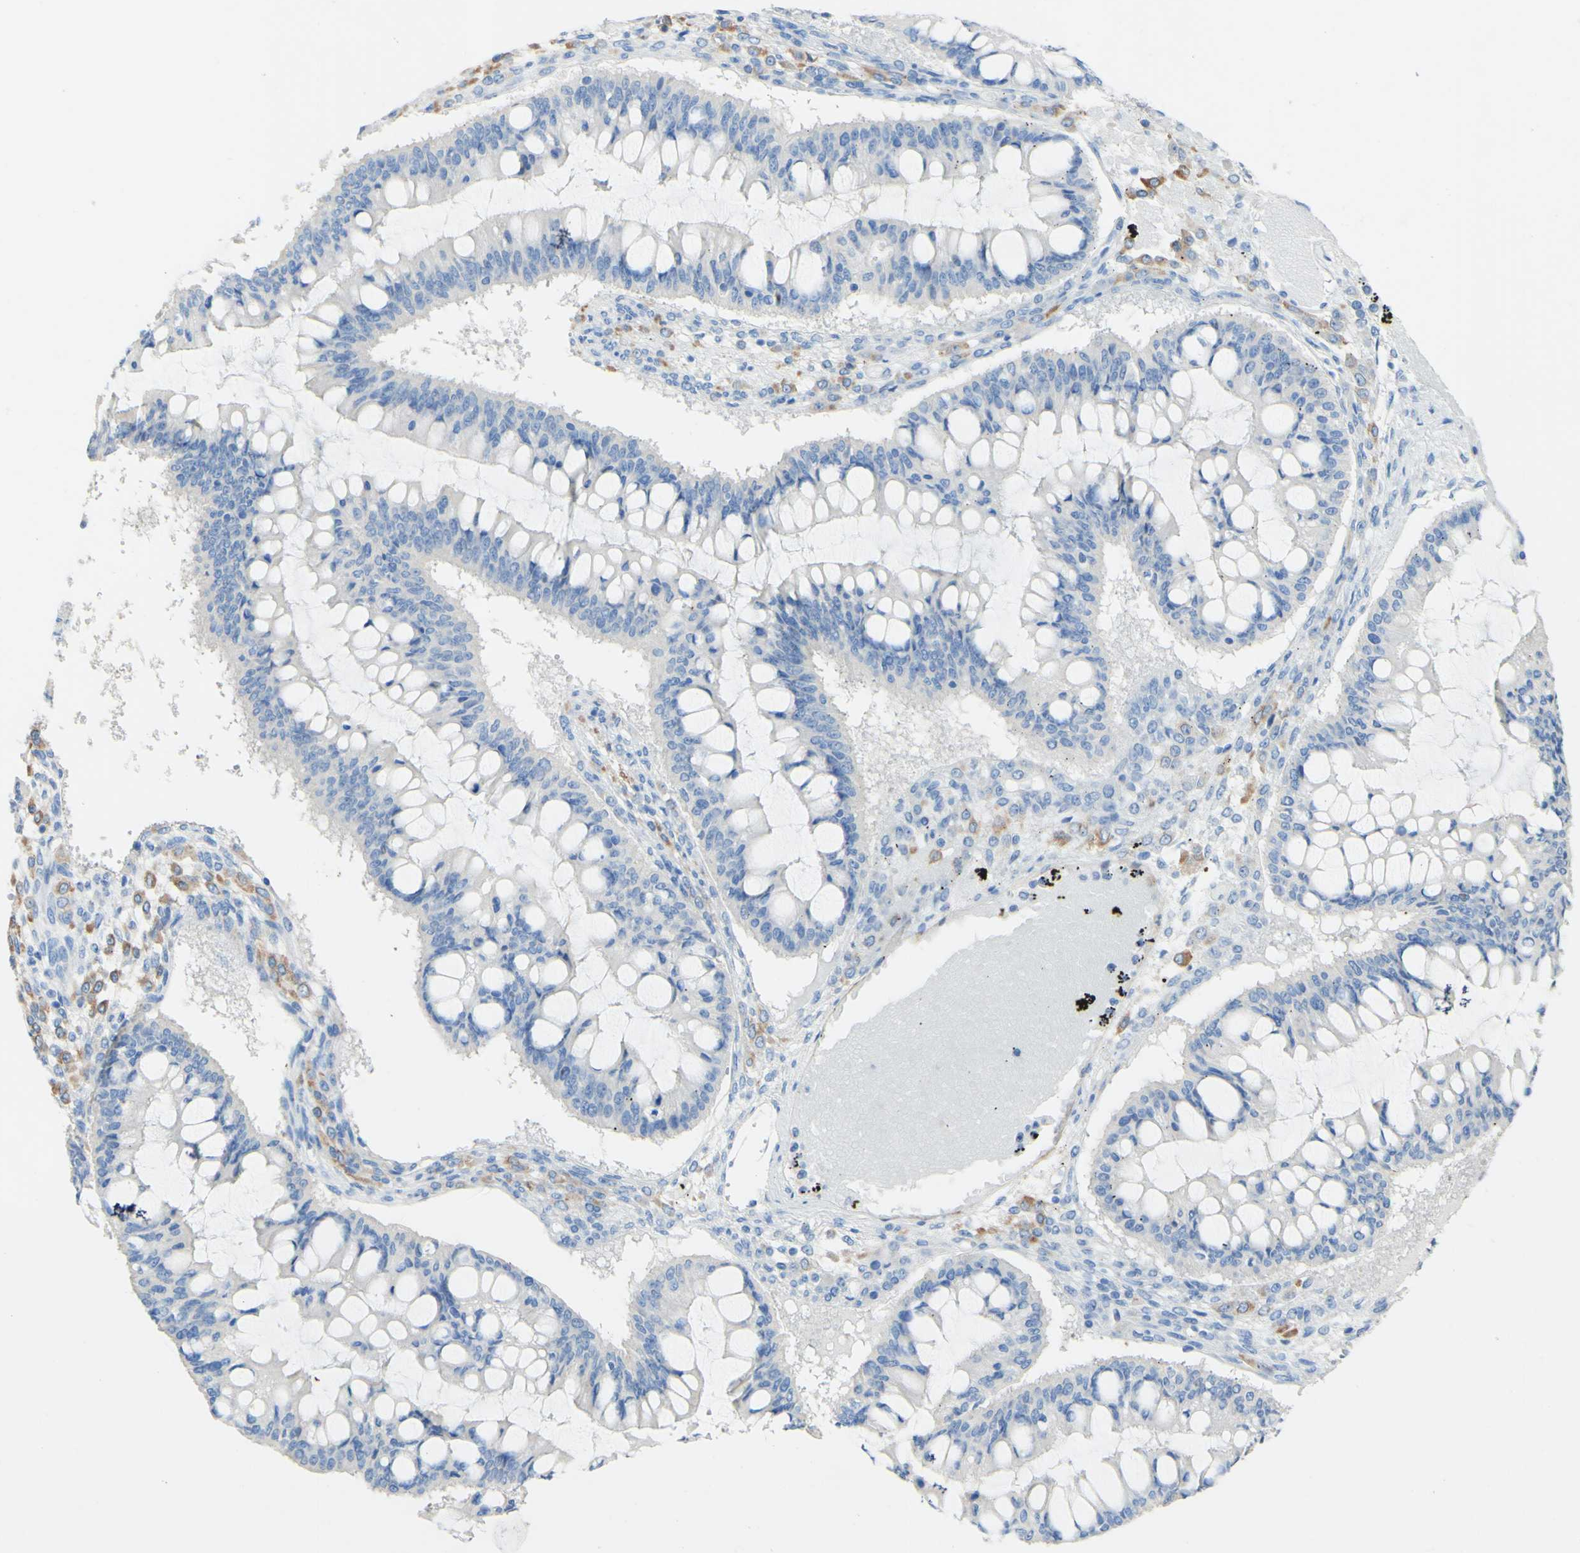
{"staining": {"intensity": "negative", "quantity": "none", "location": "none"}, "tissue": "ovarian cancer", "cell_type": "Tumor cells", "image_type": "cancer", "snomed": [{"axis": "morphology", "description": "Cystadenocarcinoma, mucinous, NOS"}, {"axis": "topography", "description": "Ovary"}], "caption": "Immunohistochemical staining of ovarian cancer (mucinous cystadenocarcinoma) demonstrates no significant positivity in tumor cells.", "gene": "FGF4", "patient": {"sex": "female", "age": 73}}